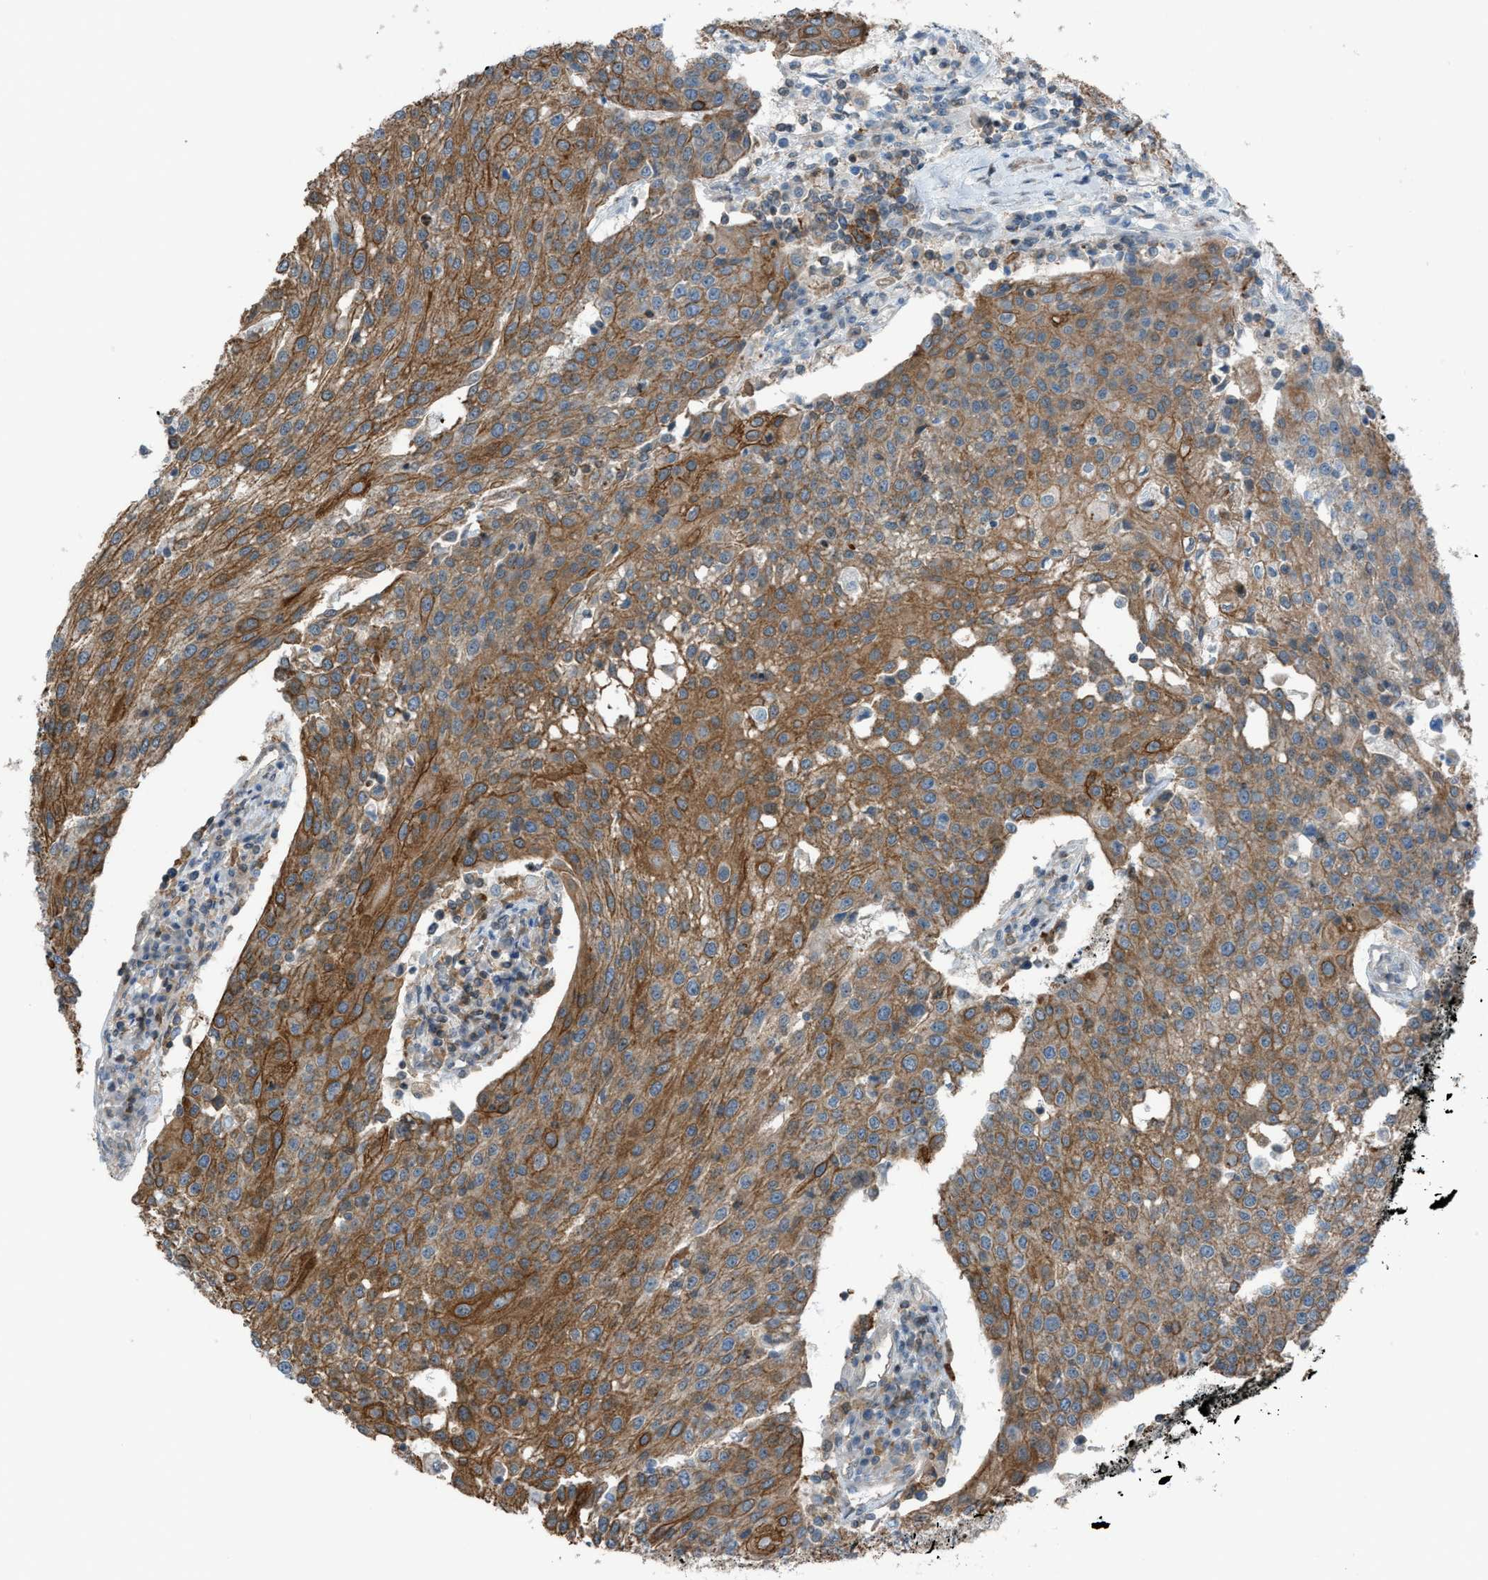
{"staining": {"intensity": "moderate", "quantity": ">75%", "location": "cytoplasmic/membranous"}, "tissue": "urothelial cancer", "cell_type": "Tumor cells", "image_type": "cancer", "snomed": [{"axis": "morphology", "description": "Urothelial carcinoma, High grade"}, {"axis": "topography", "description": "Urinary bladder"}], "caption": "Immunohistochemical staining of urothelial cancer displays medium levels of moderate cytoplasmic/membranous protein expression in about >75% of tumor cells.", "gene": "DYRK1A", "patient": {"sex": "female", "age": 85}}